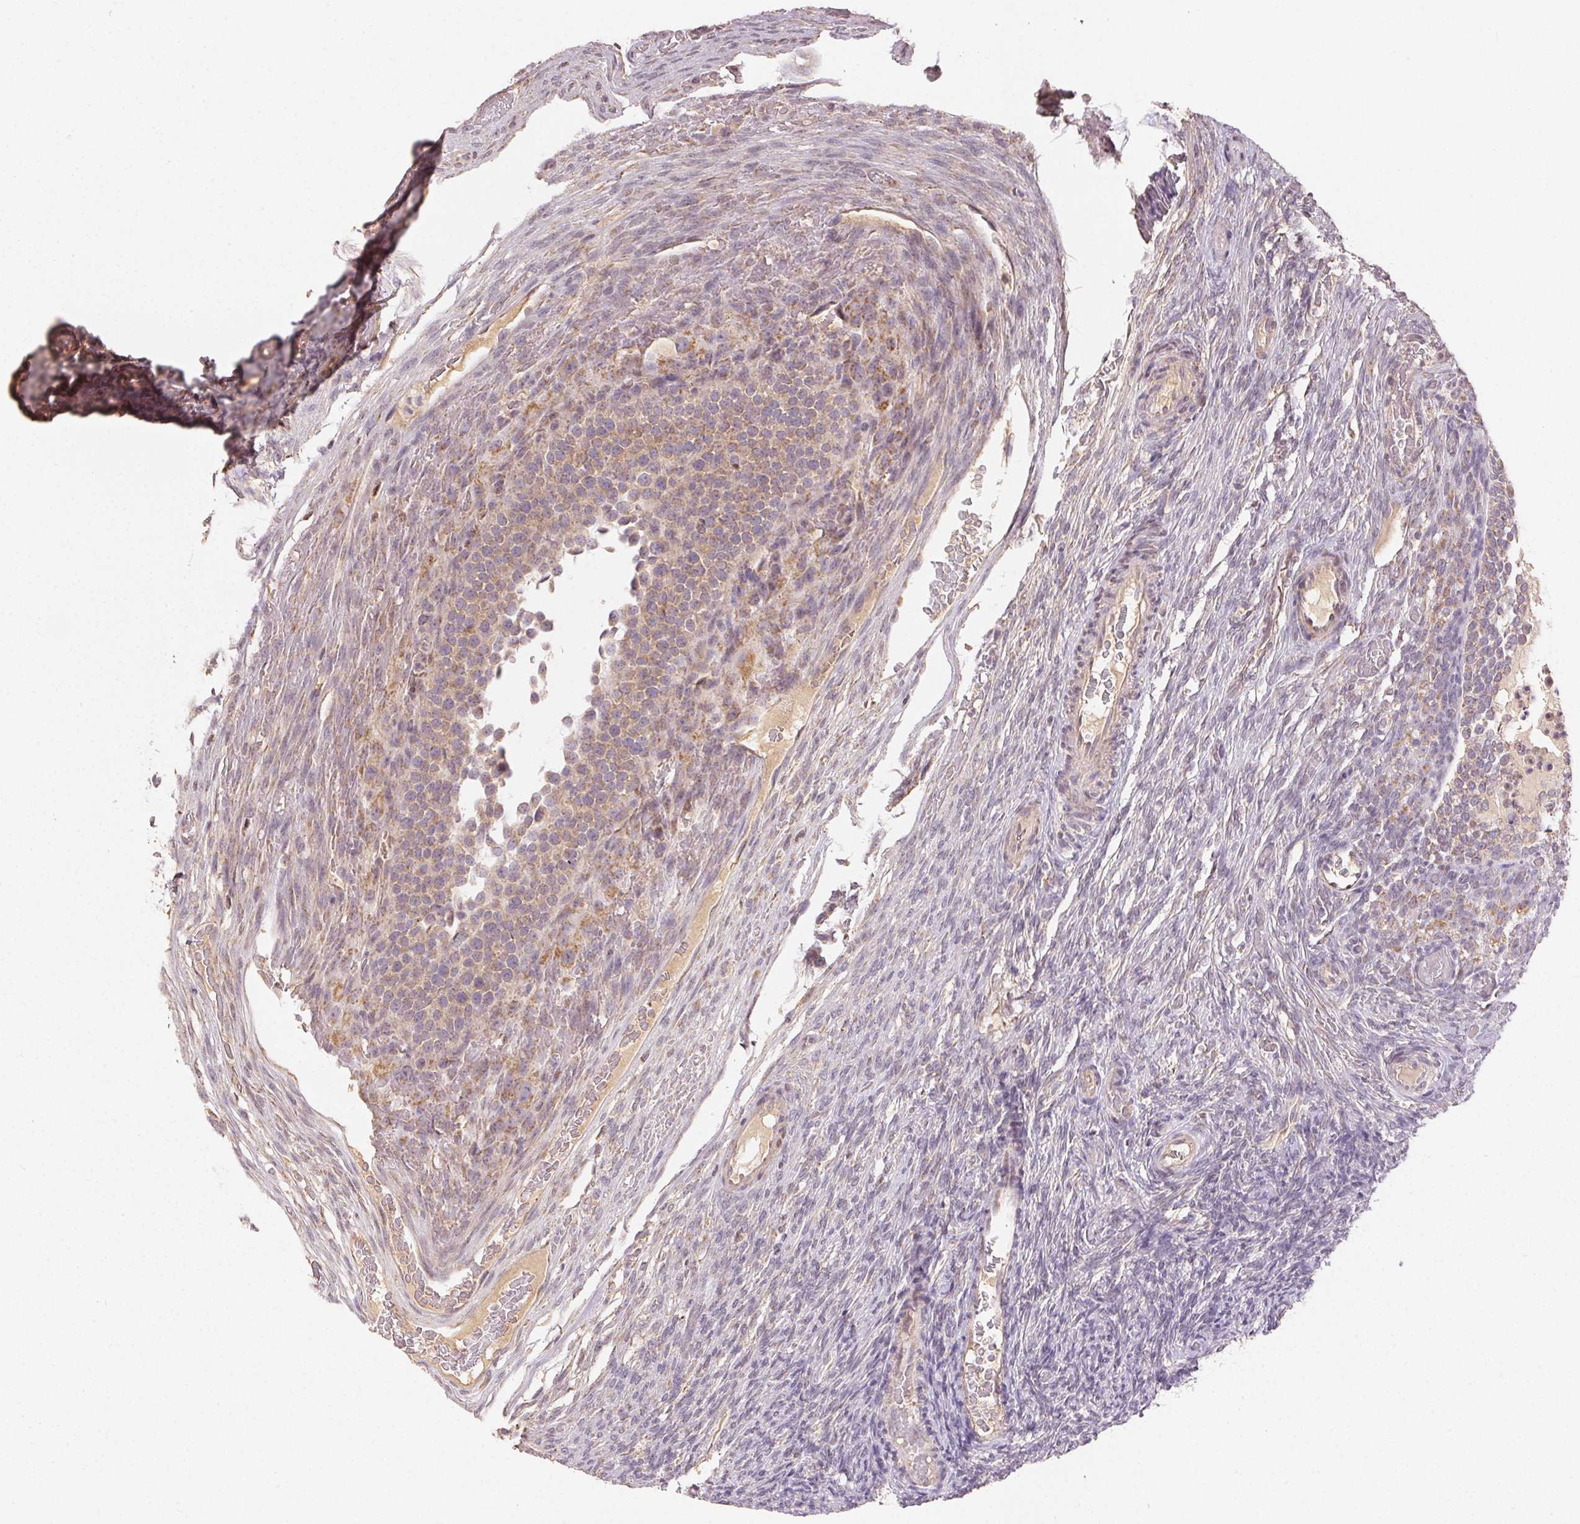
{"staining": {"intensity": "negative", "quantity": "none", "location": "none"}, "tissue": "ovary", "cell_type": "Ovarian stroma cells", "image_type": "normal", "snomed": [{"axis": "morphology", "description": "Normal tissue, NOS"}, {"axis": "topography", "description": "Ovary"}], "caption": "Immunohistochemical staining of normal ovary shows no significant expression in ovarian stroma cells. (Stains: DAB immunohistochemistry (IHC) with hematoxylin counter stain, Microscopy: brightfield microscopy at high magnification).", "gene": "CLASP1", "patient": {"sex": "female", "age": 34}}